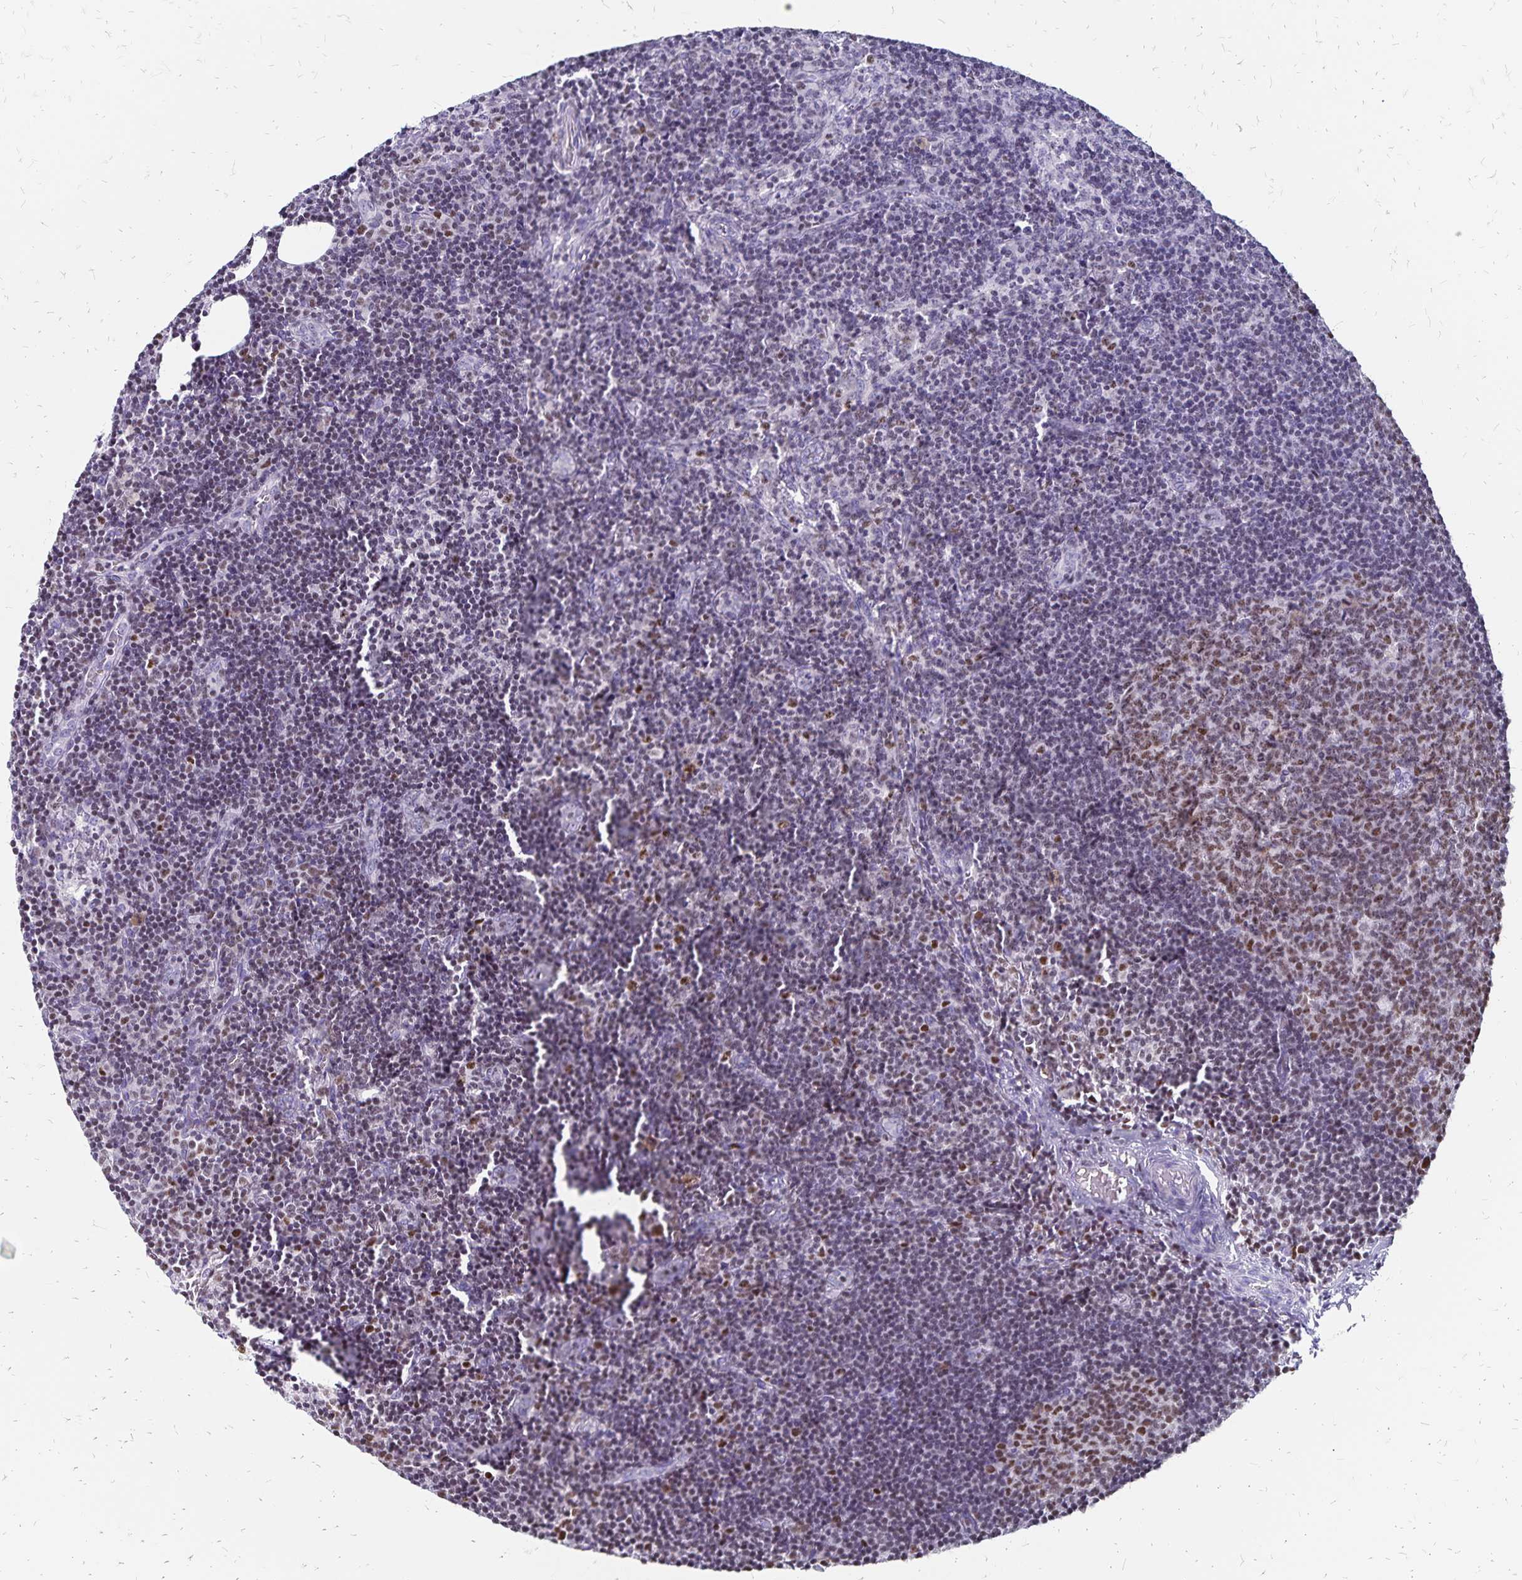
{"staining": {"intensity": "weak", "quantity": "25%-75%", "location": "nuclear"}, "tissue": "lymph node", "cell_type": "Germinal center cells", "image_type": "normal", "snomed": [{"axis": "morphology", "description": "Normal tissue, NOS"}, {"axis": "topography", "description": "Lymph node"}], "caption": "Lymph node stained with a brown dye shows weak nuclear positive positivity in about 25%-75% of germinal center cells.", "gene": "IKZF1", "patient": {"sex": "female", "age": 41}}